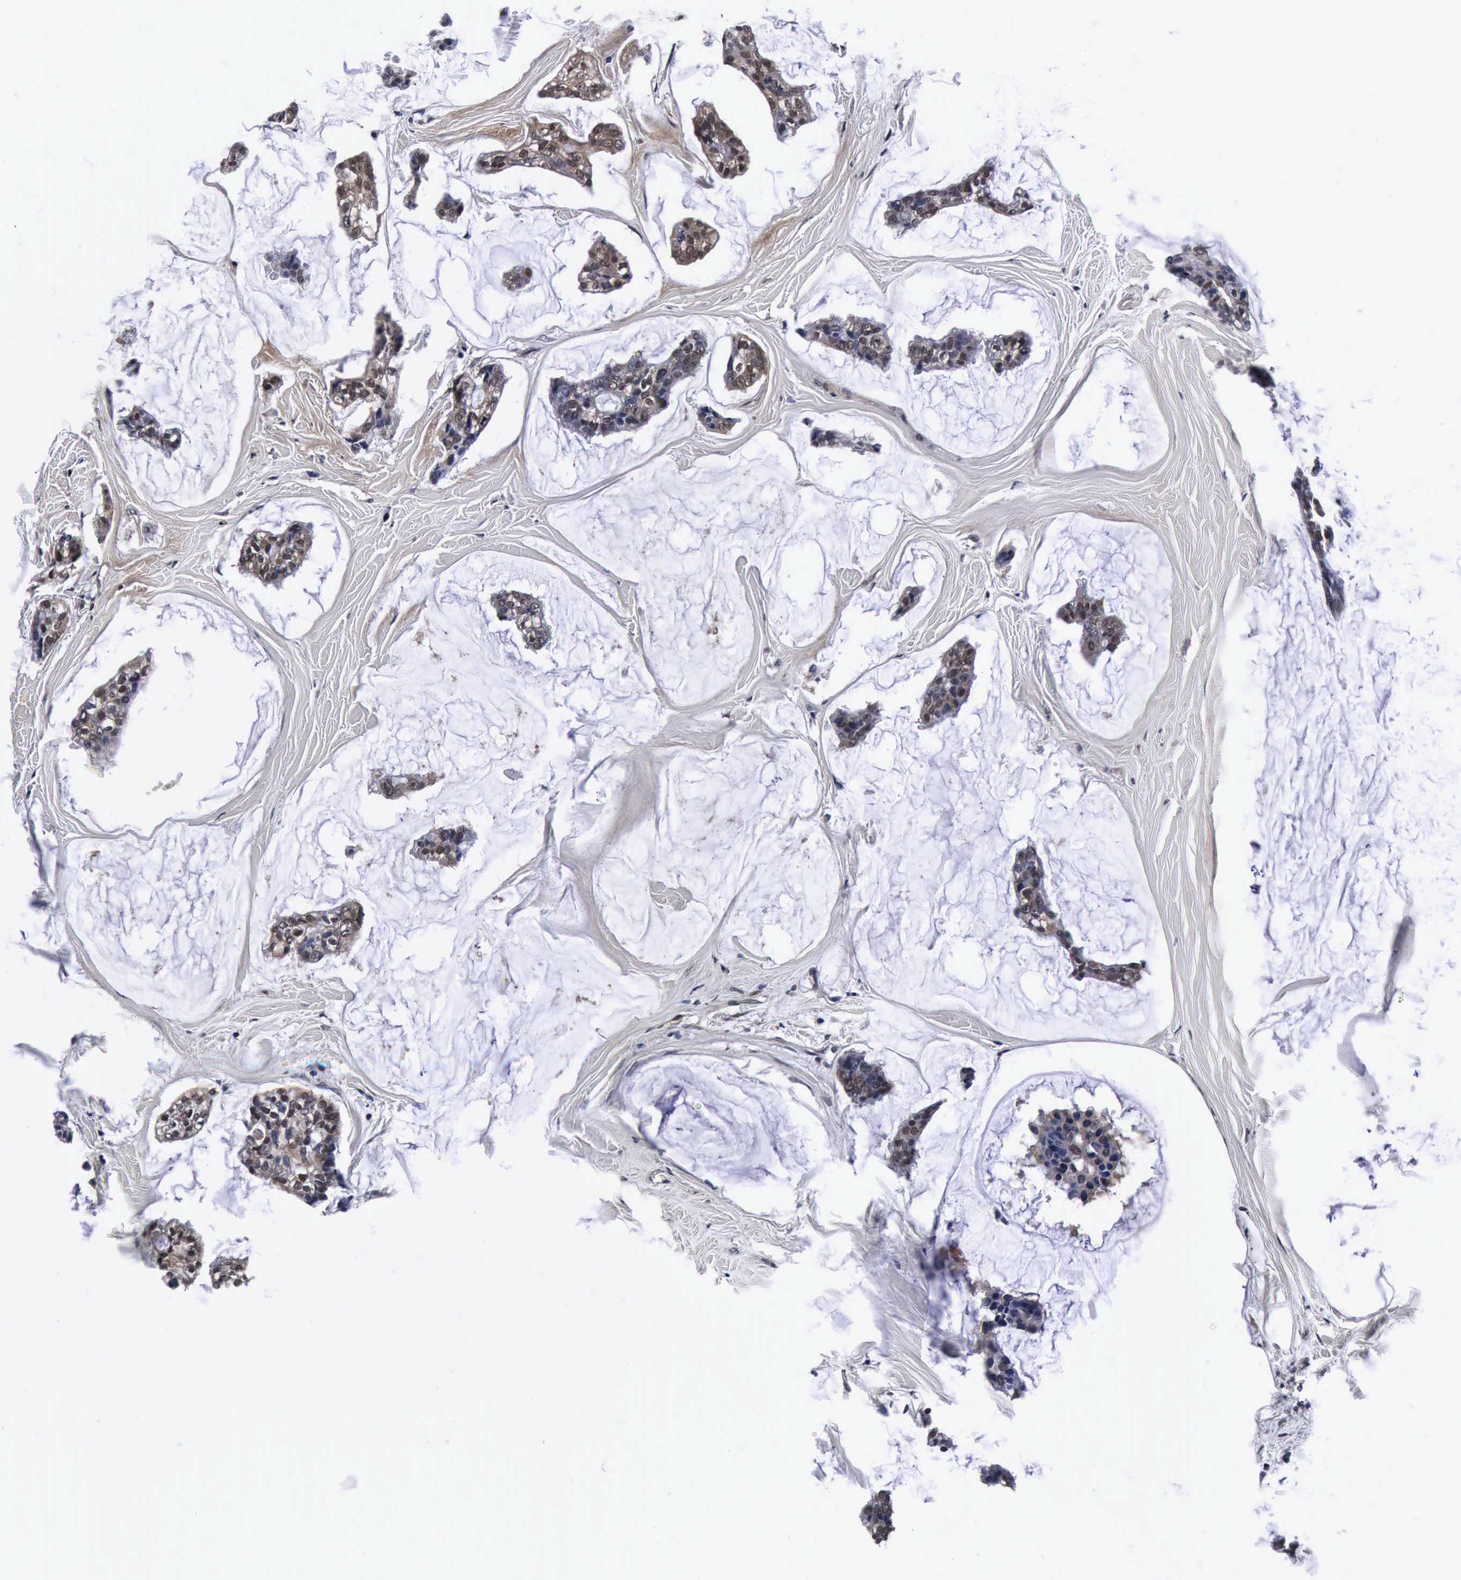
{"staining": {"intensity": "weak", "quantity": ">75%", "location": "nuclear"}, "tissue": "breast cancer", "cell_type": "Tumor cells", "image_type": "cancer", "snomed": [{"axis": "morphology", "description": "Duct carcinoma"}, {"axis": "topography", "description": "Breast"}], "caption": "This micrograph displays infiltrating ductal carcinoma (breast) stained with immunohistochemistry to label a protein in brown. The nuclear of tumor cells show weak positivity for the protein. Nuclei are counter-stained blue.", "gene": "UBC", "patient": {"sex": "female", "age": 93}}